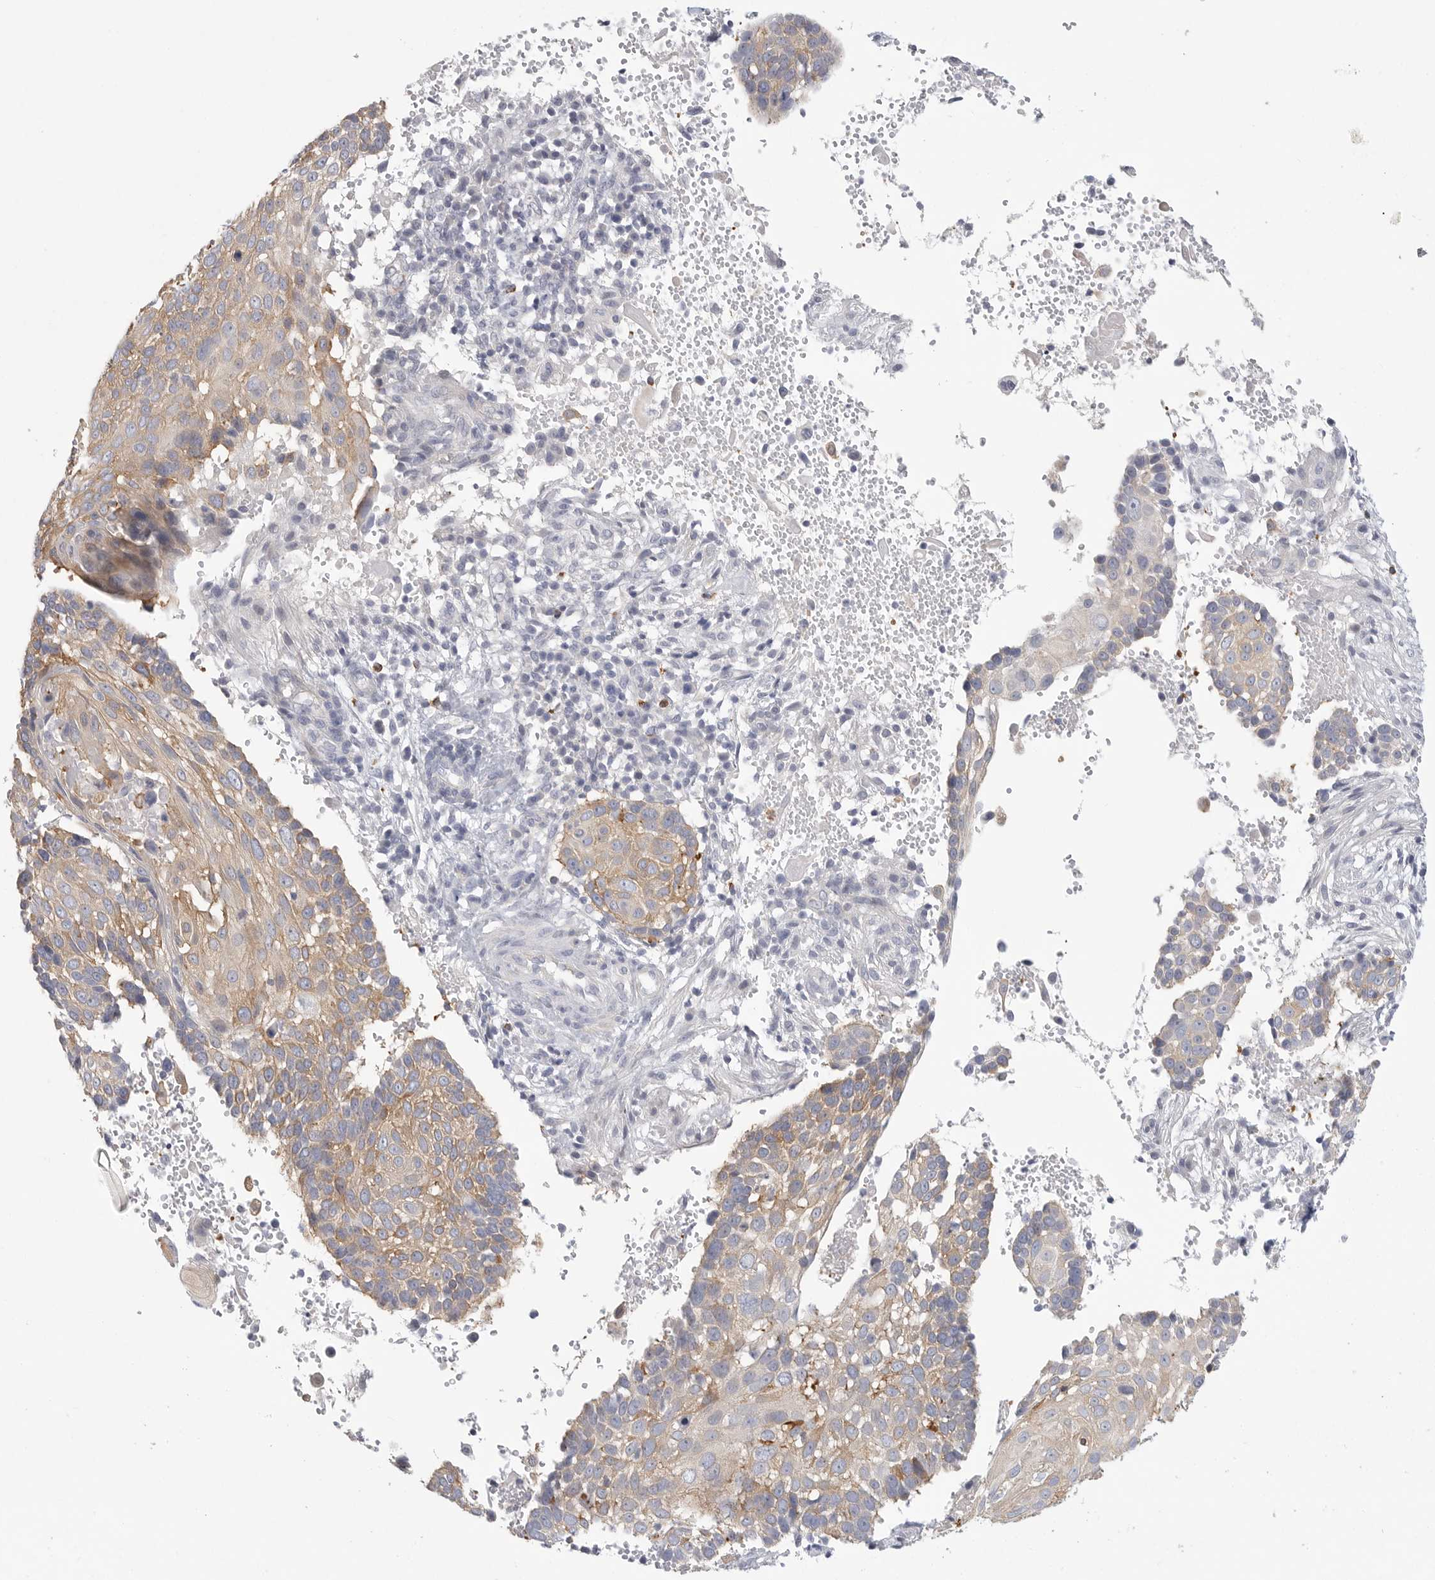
{"staining": {"intensity": "moderate", "quantity": "25%-75%", "location": "cytoplasmic/membranous"}, "tissue": "cervical cancer", "cell_type": "Tumor cells", "image_type": "cancer", "snomed": [{"axis": "morphology", "description": "Squamous cell carcinoma, NOS"}, {"axis": "topography", "description": "Cervix"}], "caption": "Brown immunohistochemical staining in human cervical cancer (squamous cell carcinoma) demonstrates moderate cytoplasmic/membranous expression in approximately 25%-75% of tumor cells. Using DAB (3,3'-diaminobenzidine) (brown) and hematoxylin (blue) stains, captured at high magnification using brightfield microscopy.", "gene": "ELP3", "patient": {"sex": "female", "age": 74}}